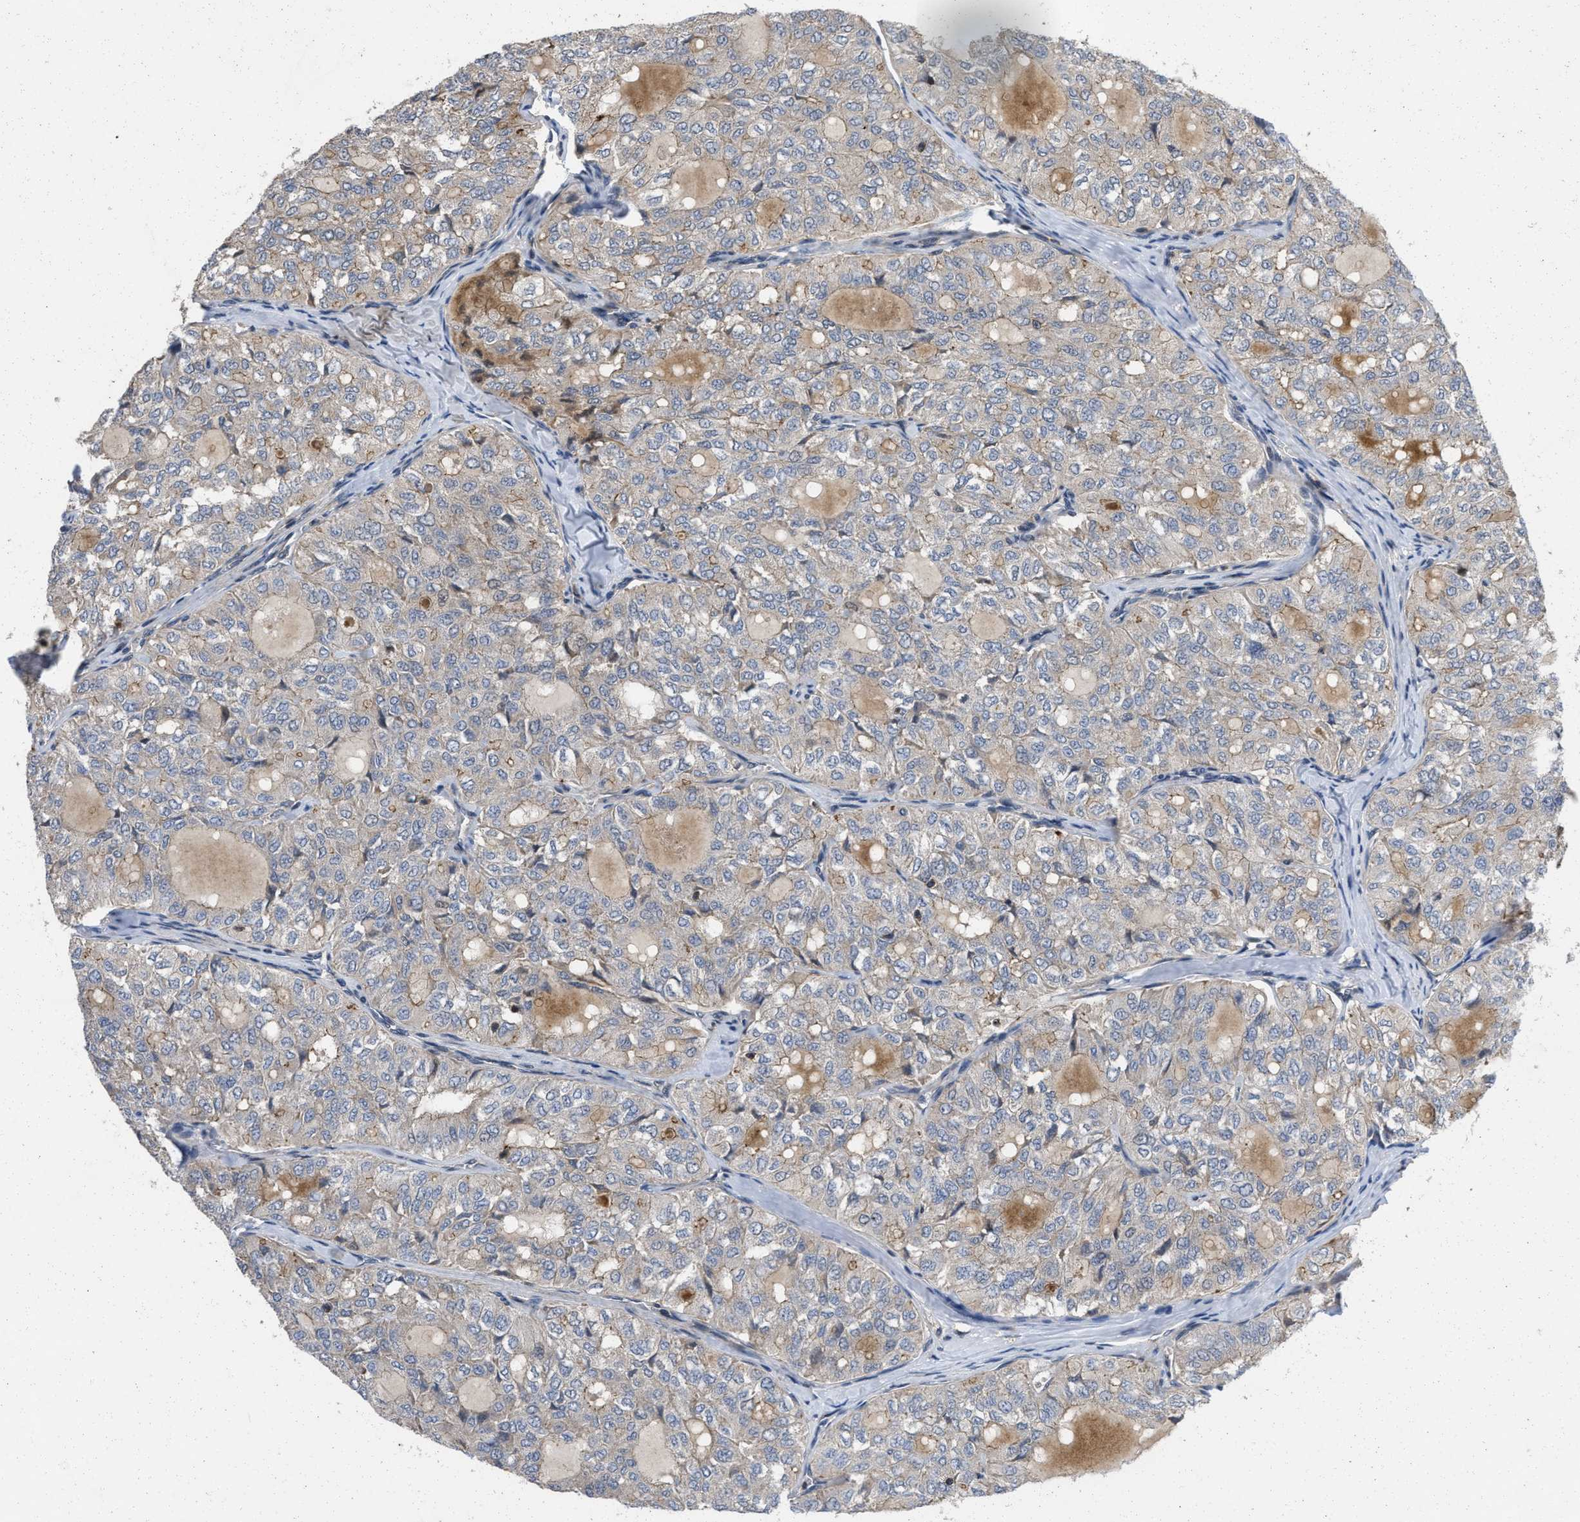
{"staining": {"intensity": "weak", "quantity": ">75%", "location": "cytoplasmic/membranous"}, "tissue": "thyroid cancer", "cell_type": "Tumor cells", "image_type": "cancer", "snomed": [{"axis": "morphology", "description": "Follicular adenoma carcinoma, NOS"}, {"axis": "topography", "description": "Thyroid gland"}], "caption": "There is low levels of weak cytoplasmic/membranous expression in tumor cells of thyroid cancer (follicular adenoma carcinoma), as demonstrated by immunohistochemical staining (brown color).", "gene": "PRDM14", "patient": {"sex": "male", "age": 75}}